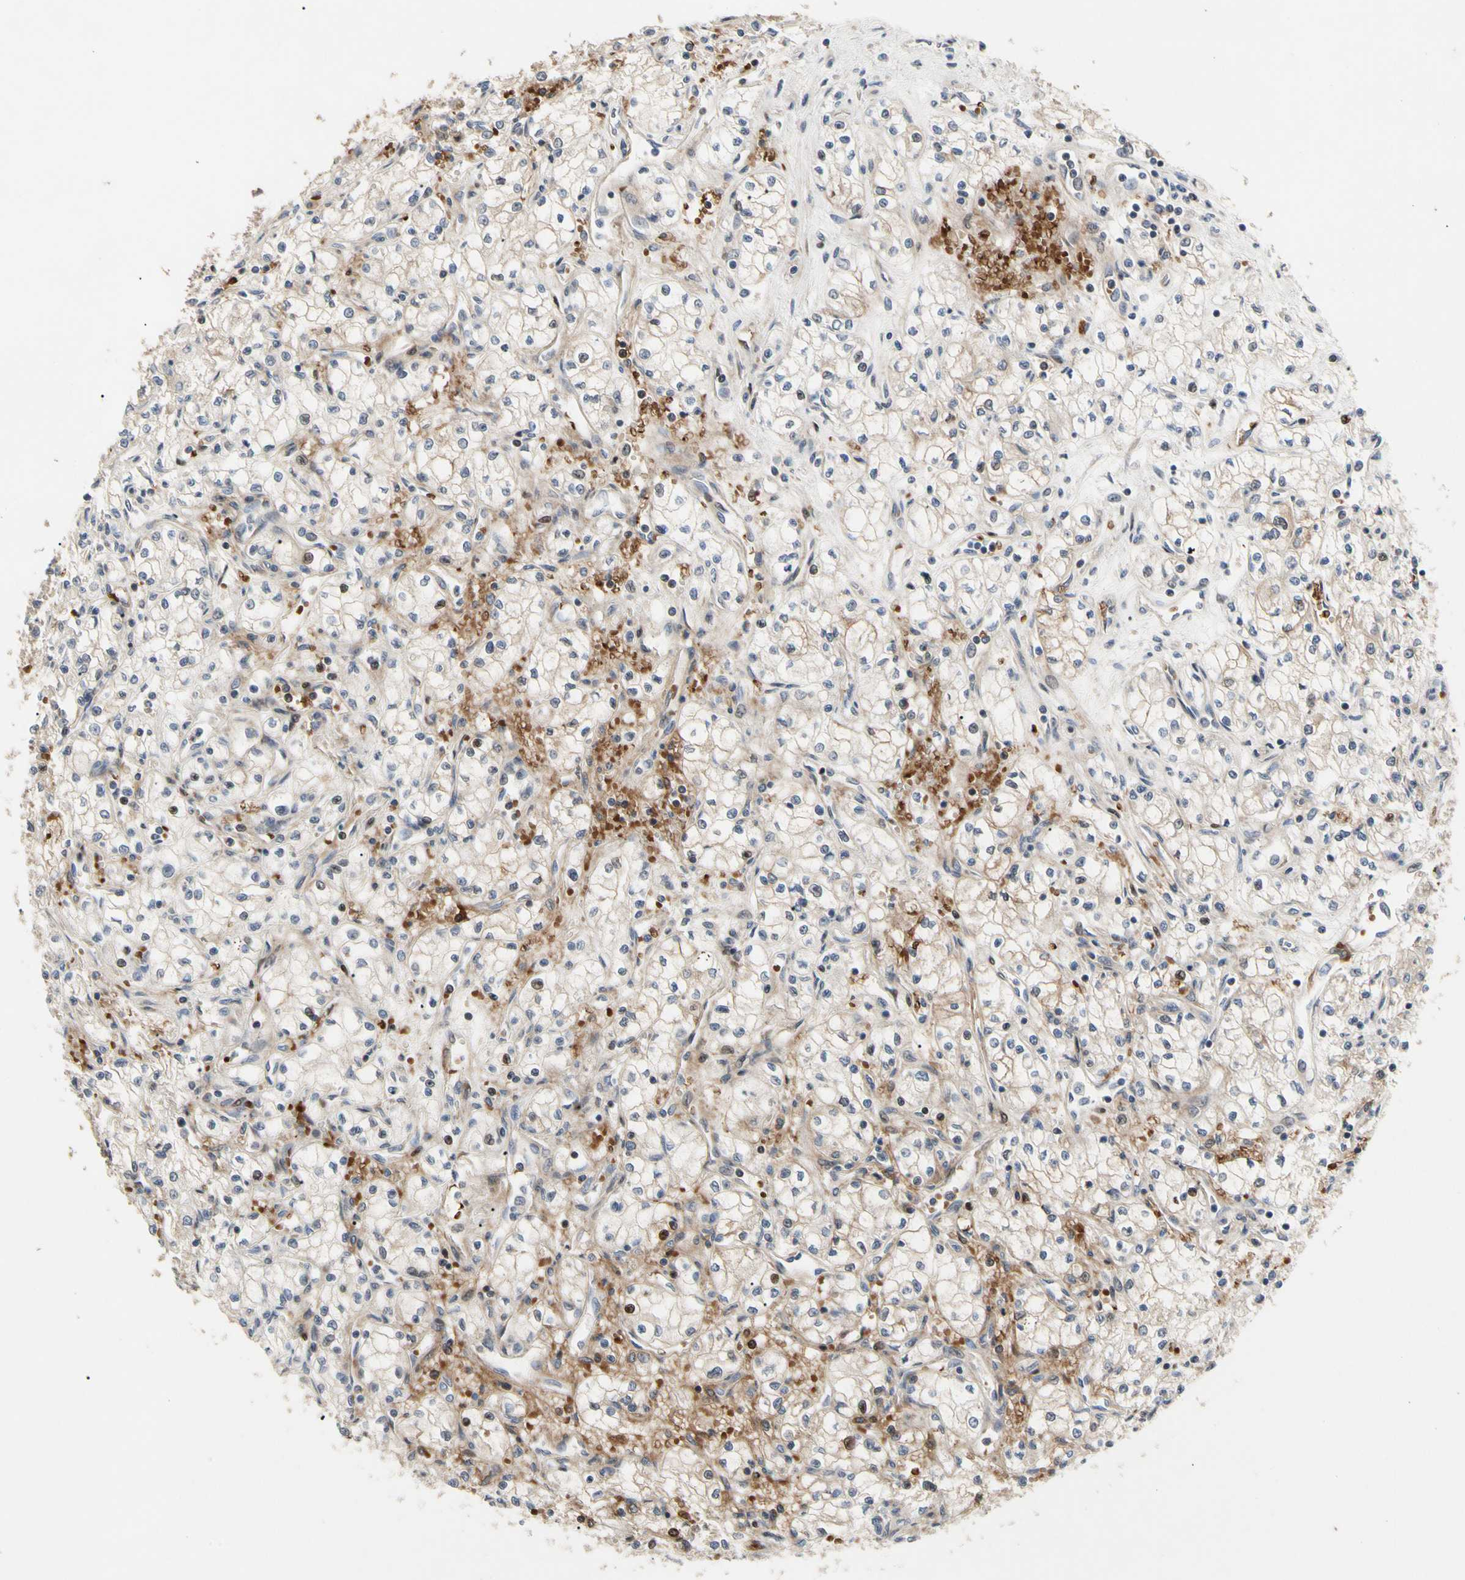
{"staining": {"intensity": "moderate", "quantity": "<25%", "location": "cytoplasmic/membranous,nuclear"}, "tissue": "renal cancer", "cell_type": "Tumor cells", "image_type": "cancer", "snomed": [{"axis": "morphology", "description": "Normal tissue, NOS"}, {"axis": "morphology", "description": "Adenocarcinoma, NOS"}, {"axis": "topography", "description": "Kidney"}], "caption": "The histopathology image exhibits a brown stain indicating the presence of a protein in the cytoplasmic/membranous and nuclear of tumor cells in adenocarcinoma (renal).", "gene": "HMGCR", "patient": {"sex": "male", "age": 59}}